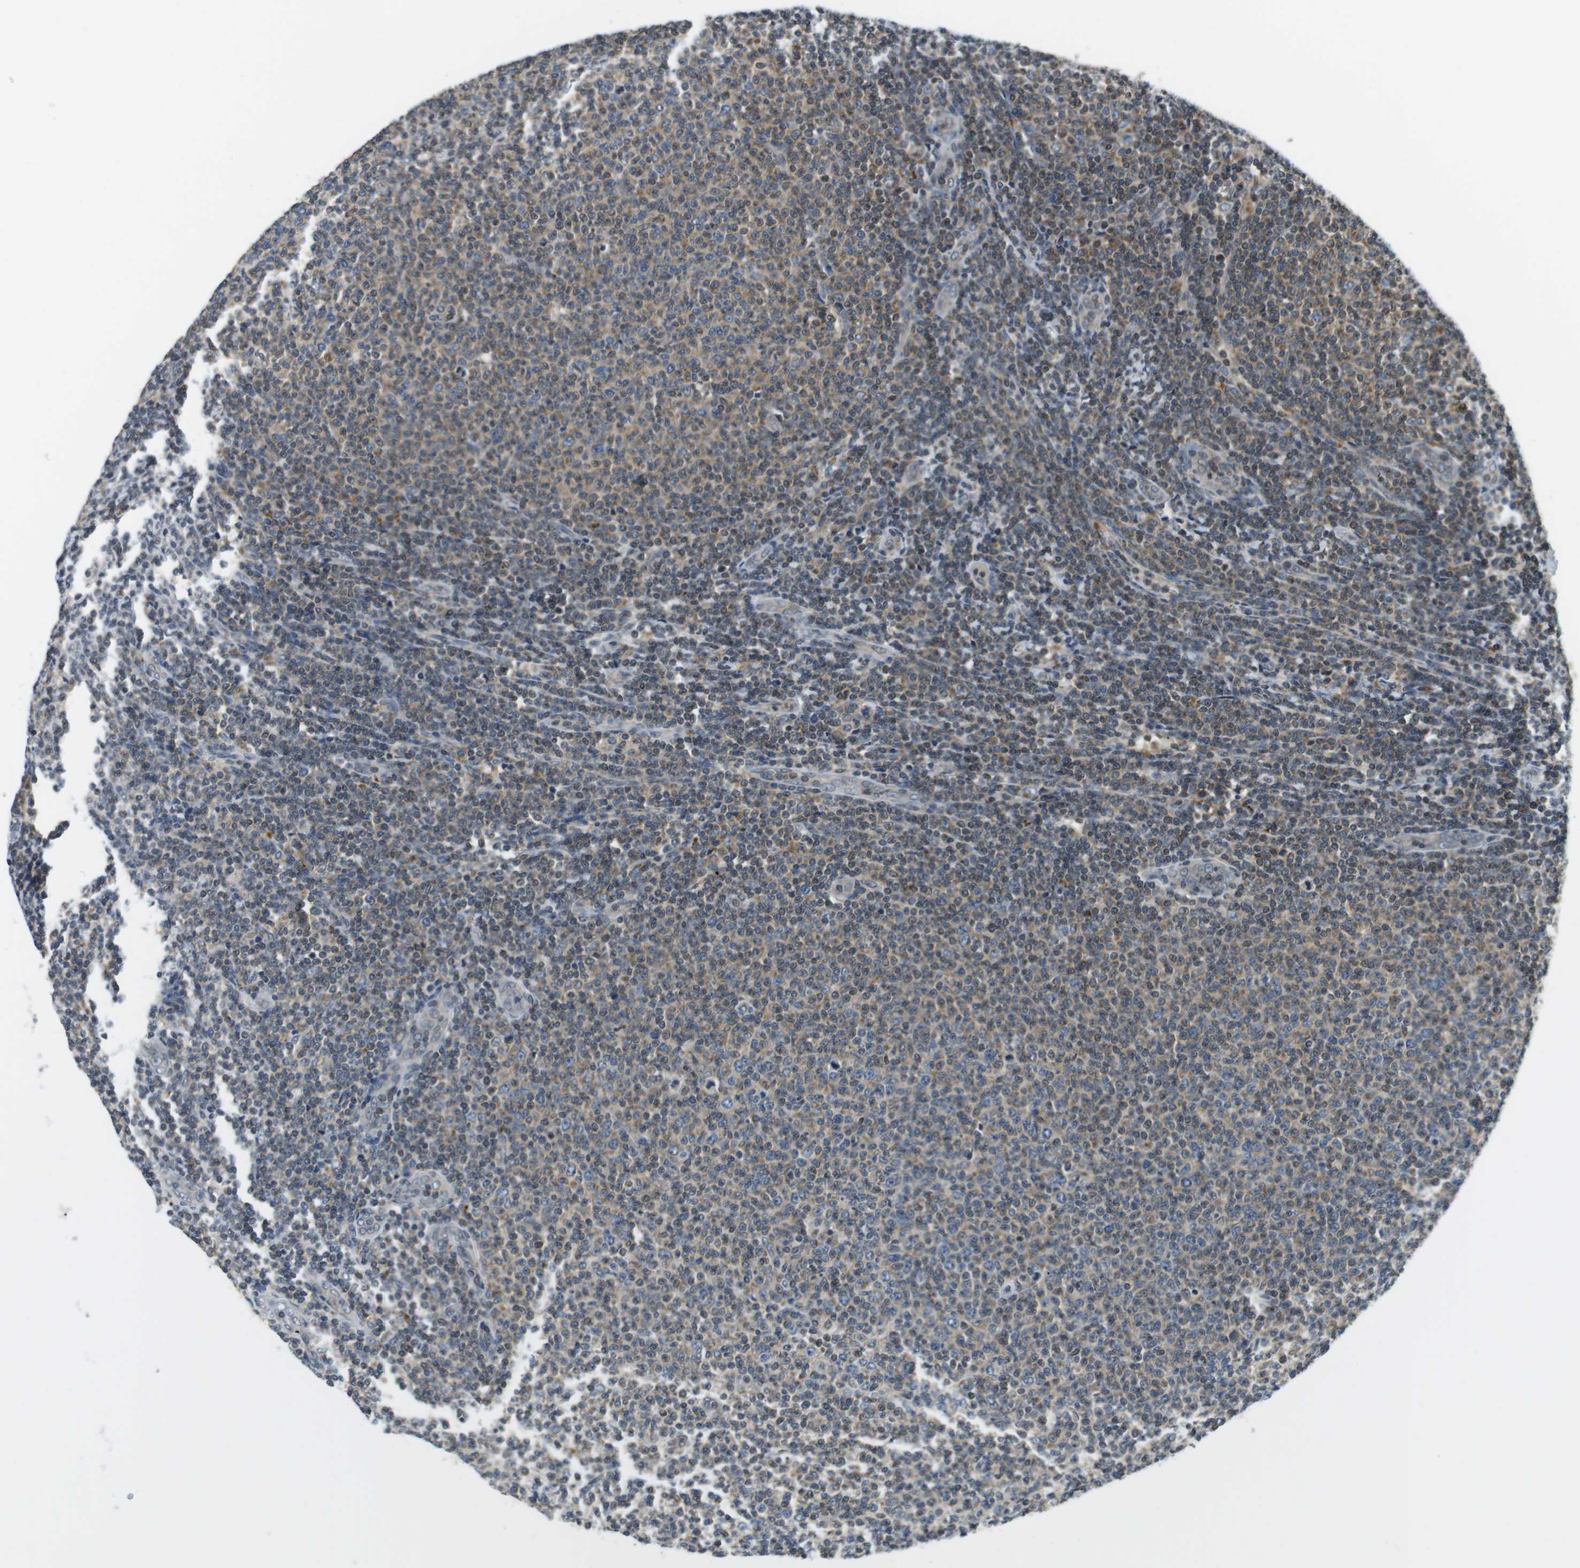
{"staining": {"intensity": "weak", "quantity": "25%-75%", "location": "cytoplasmic/membranous"}, "tissue": "lymphoma", "cell_type": "Tumor cells", "image_type": "cancer", "snomed": [{"axis": "morphology", "description": "Malignant lymphoma, non-Hodgkin's type, Low grade"}, {"axis": "topography", "description": "Lymph node"}], "caption": "This histopathology image displays immunohistochemistry (IHC) staining of low-grade malignant lymphoma, non-Hodgkin's type, with low weak cytoplasmic/membranous expression in about 25%-75% of tumor cells.", "gene": "TMX4", "patient": {"sex": "male", "age": 66}}